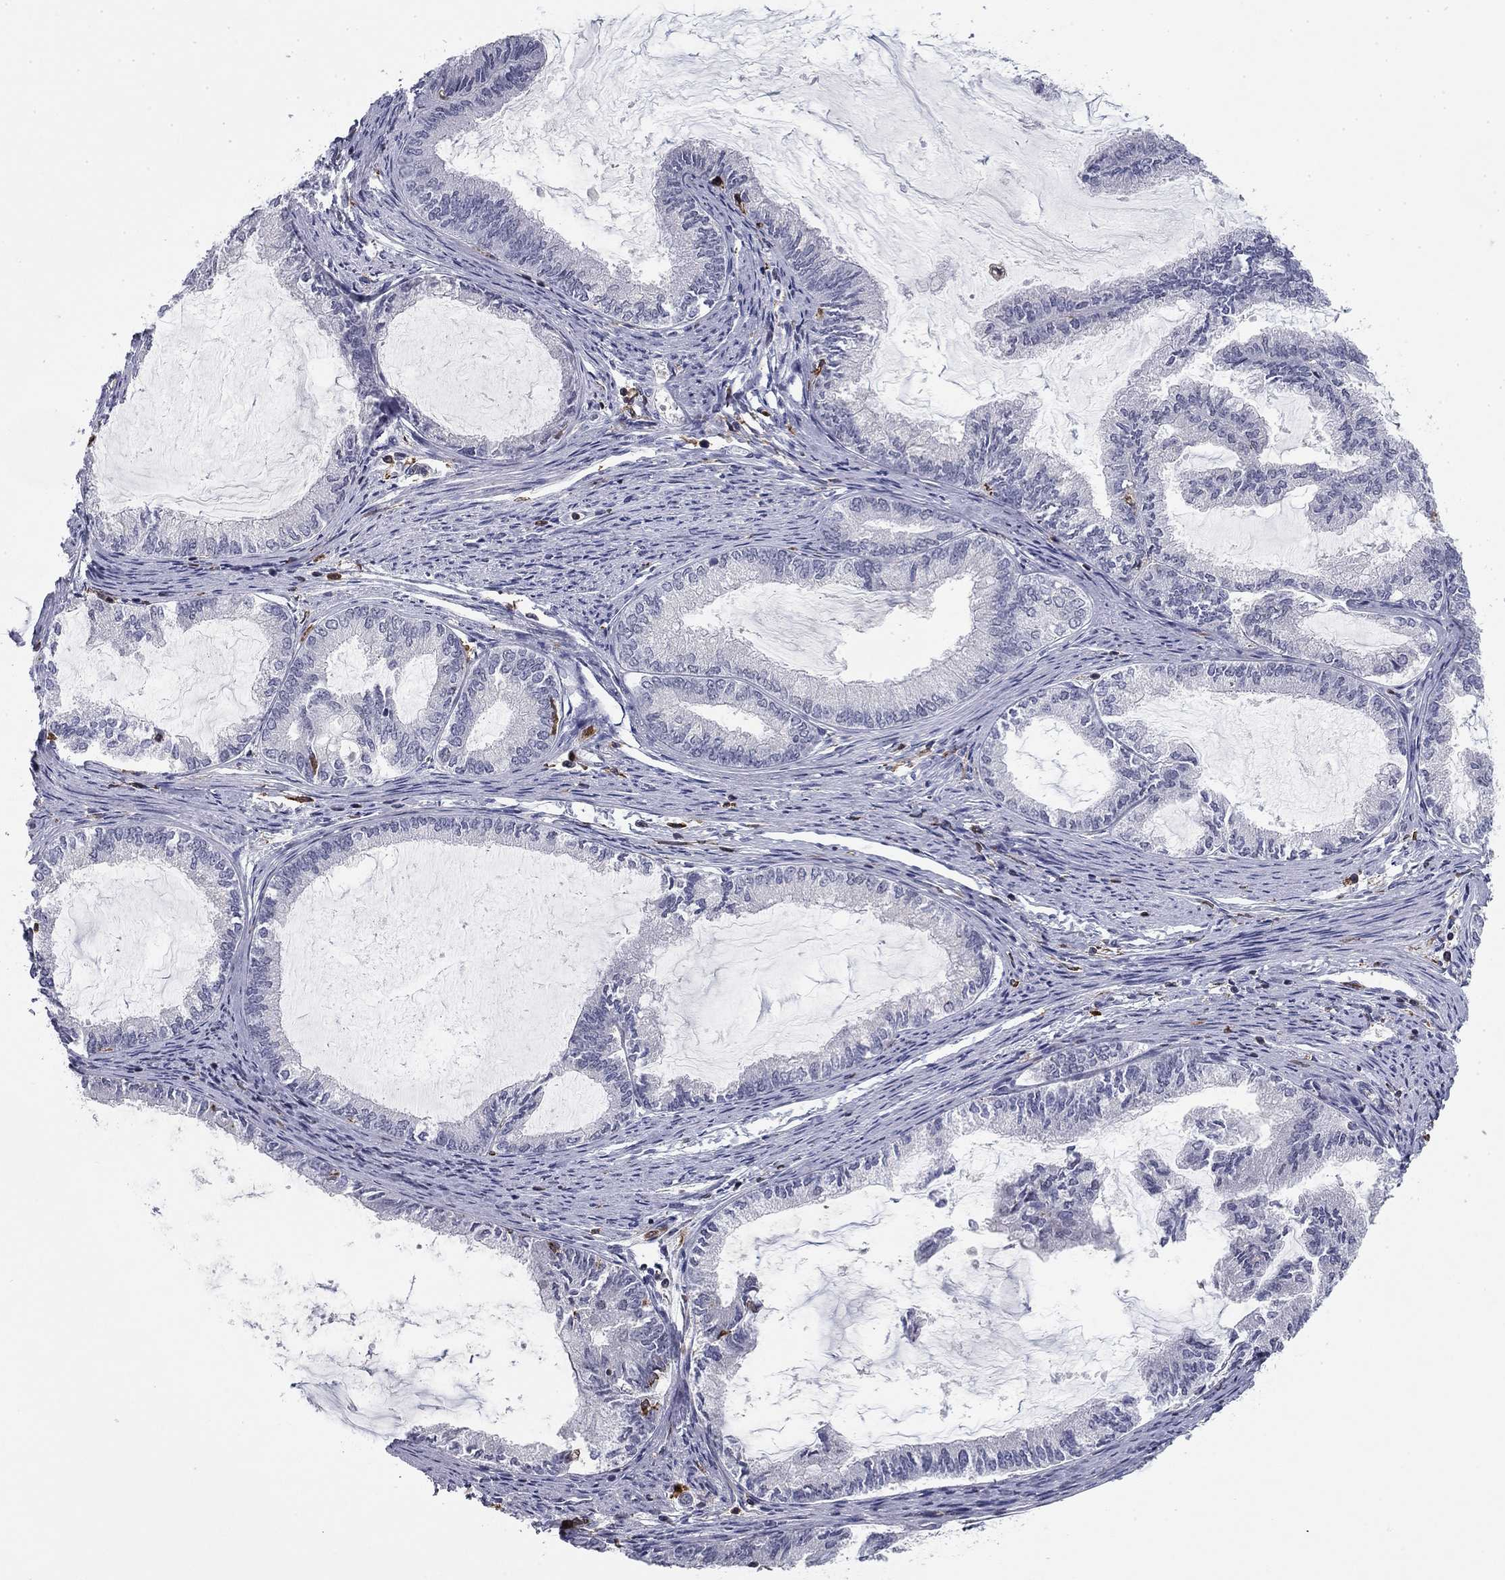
{"staining": {"intensity": "negative", "quantity": "none", "location": "none"}, "tissue": "endometrial cancer", "cell_type": "Tumor cells", "image_type": "cancer", "snomed": [{"axis": "morphology", "description": "Adenocarcinoma, NOS"}, {"axis": "topography", "description": "Endometrium"}], "caption": "Immunohistochemistry photomicrograph of human adenocarcinoma (endometrial) stained for a protein (brown), which reveals no expression in tumor cells.", "gene": "PLCB2", "patient": {"sex": "female", "age": 86}}